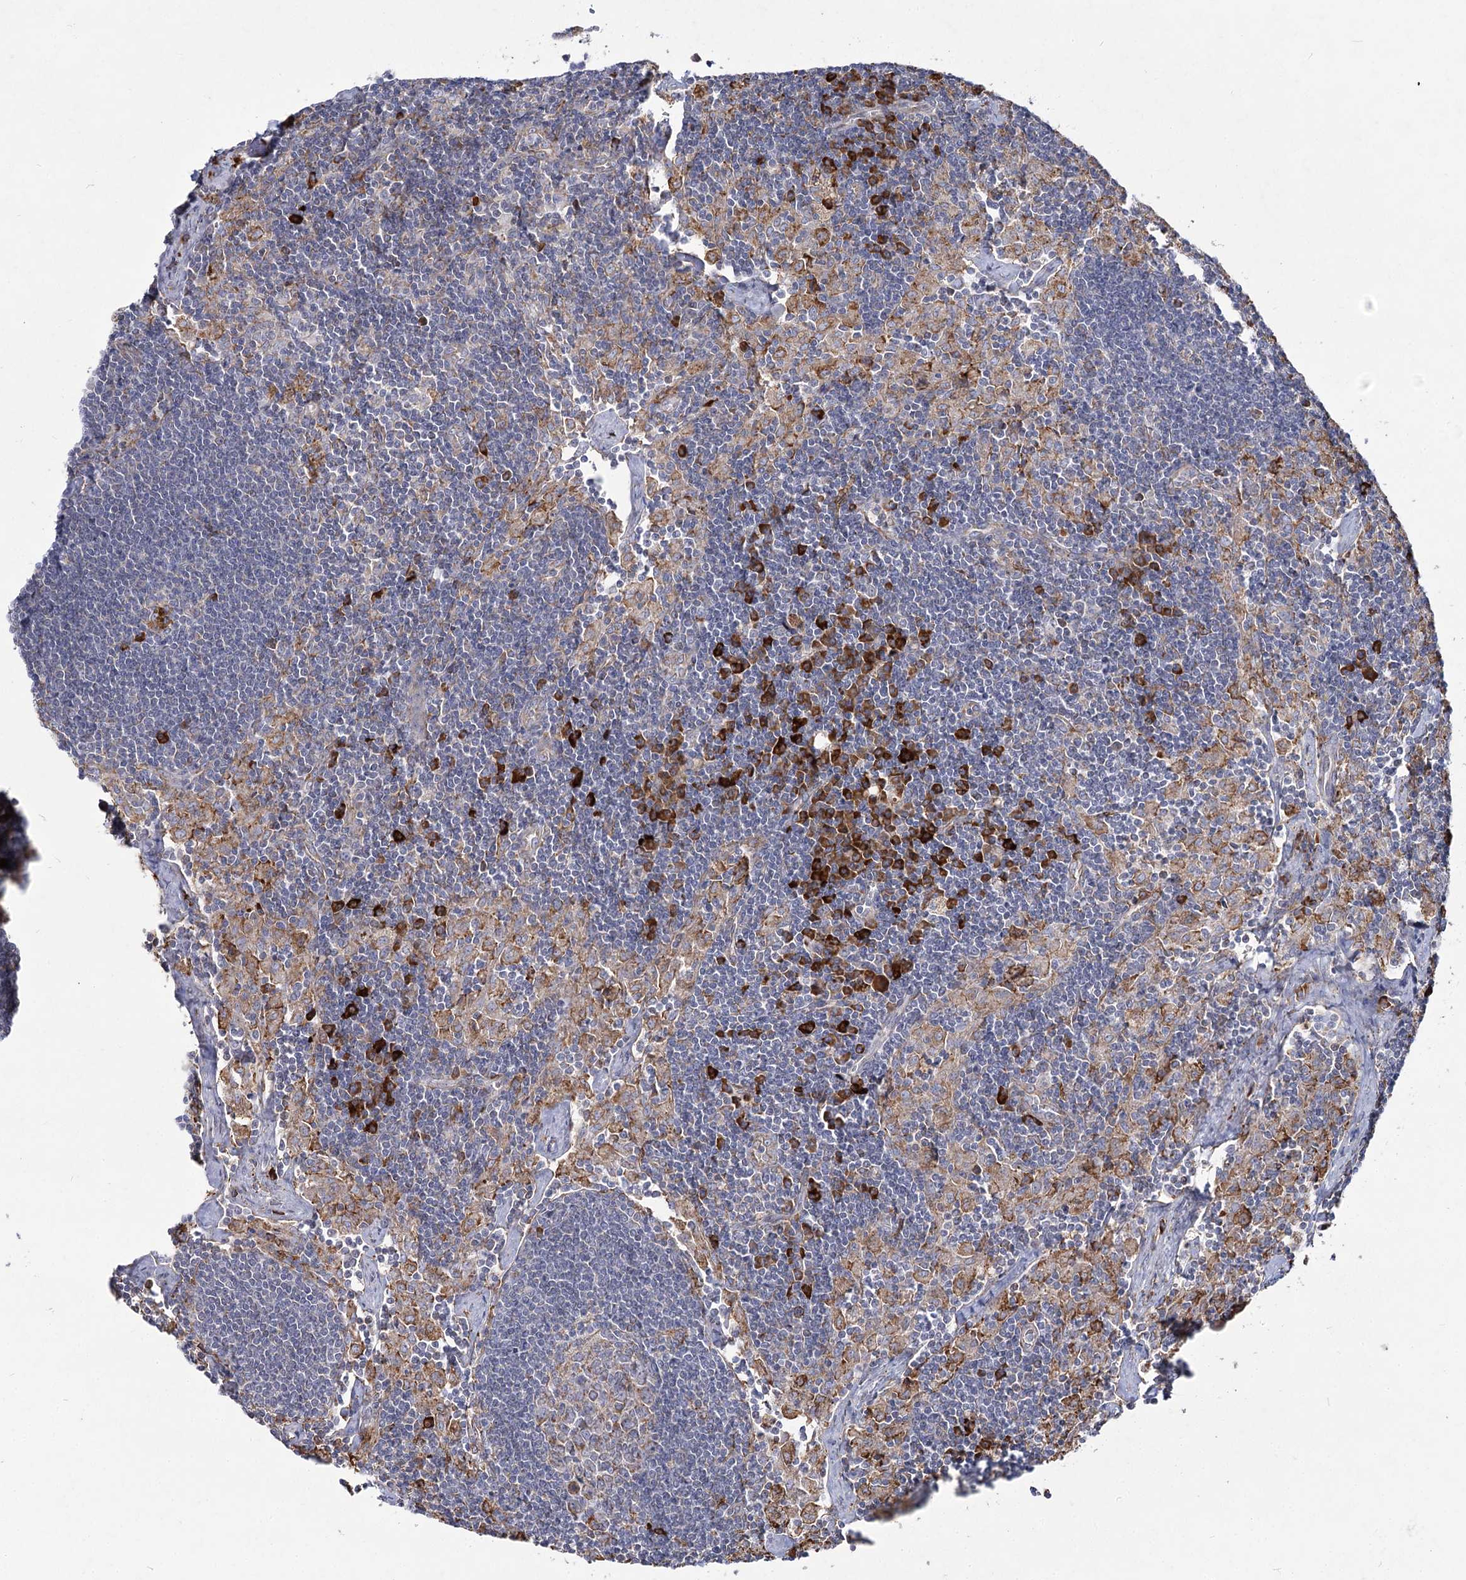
{"staining": {"intensity": "weak", "quantity": "<25%", "location": "cytoplasmic/membranous"}, "tissue": "lymph node", "cell_type": "Germinal center cells", "image_type": "normal", "snomed": [{"axis": "morphology", "description": "Normal tissue, NOS"}, {"axis": "topography", "description": "Lymph node"}], "caption": "DAB (3,3'-diaminobenzidine) immunohistochemical staining of benign lymph node shows no significant positivity in germinal center cells.", "gene": "NHLRC2", "patient": {"sex": "male", "age": 24}}